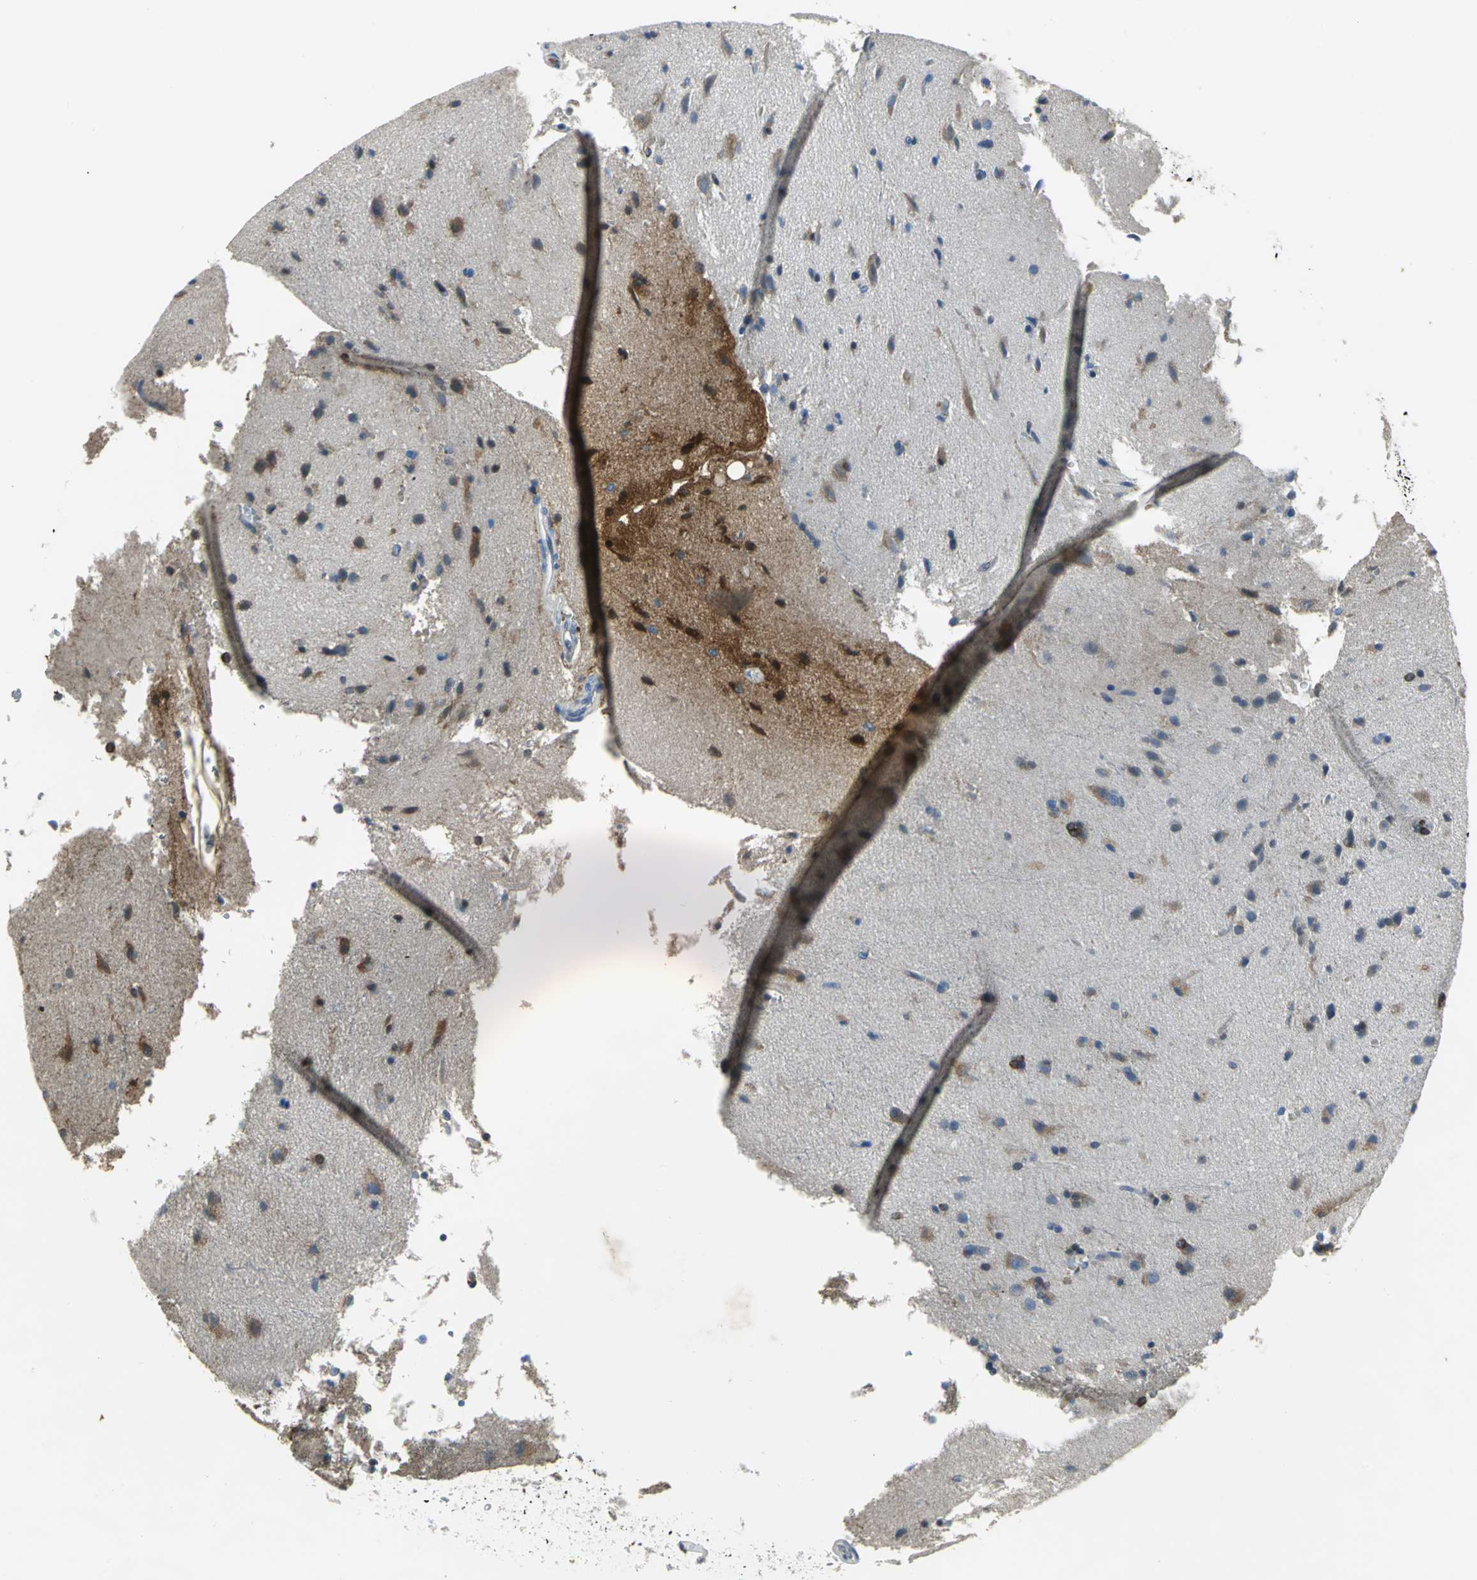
{"staining": {"intensity": "negative", "quantity": "none", "location": "none"}, "tissue": "cerebral cortex", "cell_type": "Endothelial cells", "image_type": "normal", "snomed": [{"axis": "morphology", "description": "Normal tissue, NOS"}, {"axis": "topography", "description": "Cerebral cortex"}], "caption": "Immunohistochemistry image of benign cerebral cortex: cerebral cortex stained with DAB shows no significant protein staining in endothelial cells.", "gene": "ENSG00000285130", "patient": {"sex": "male", "age": 62}}